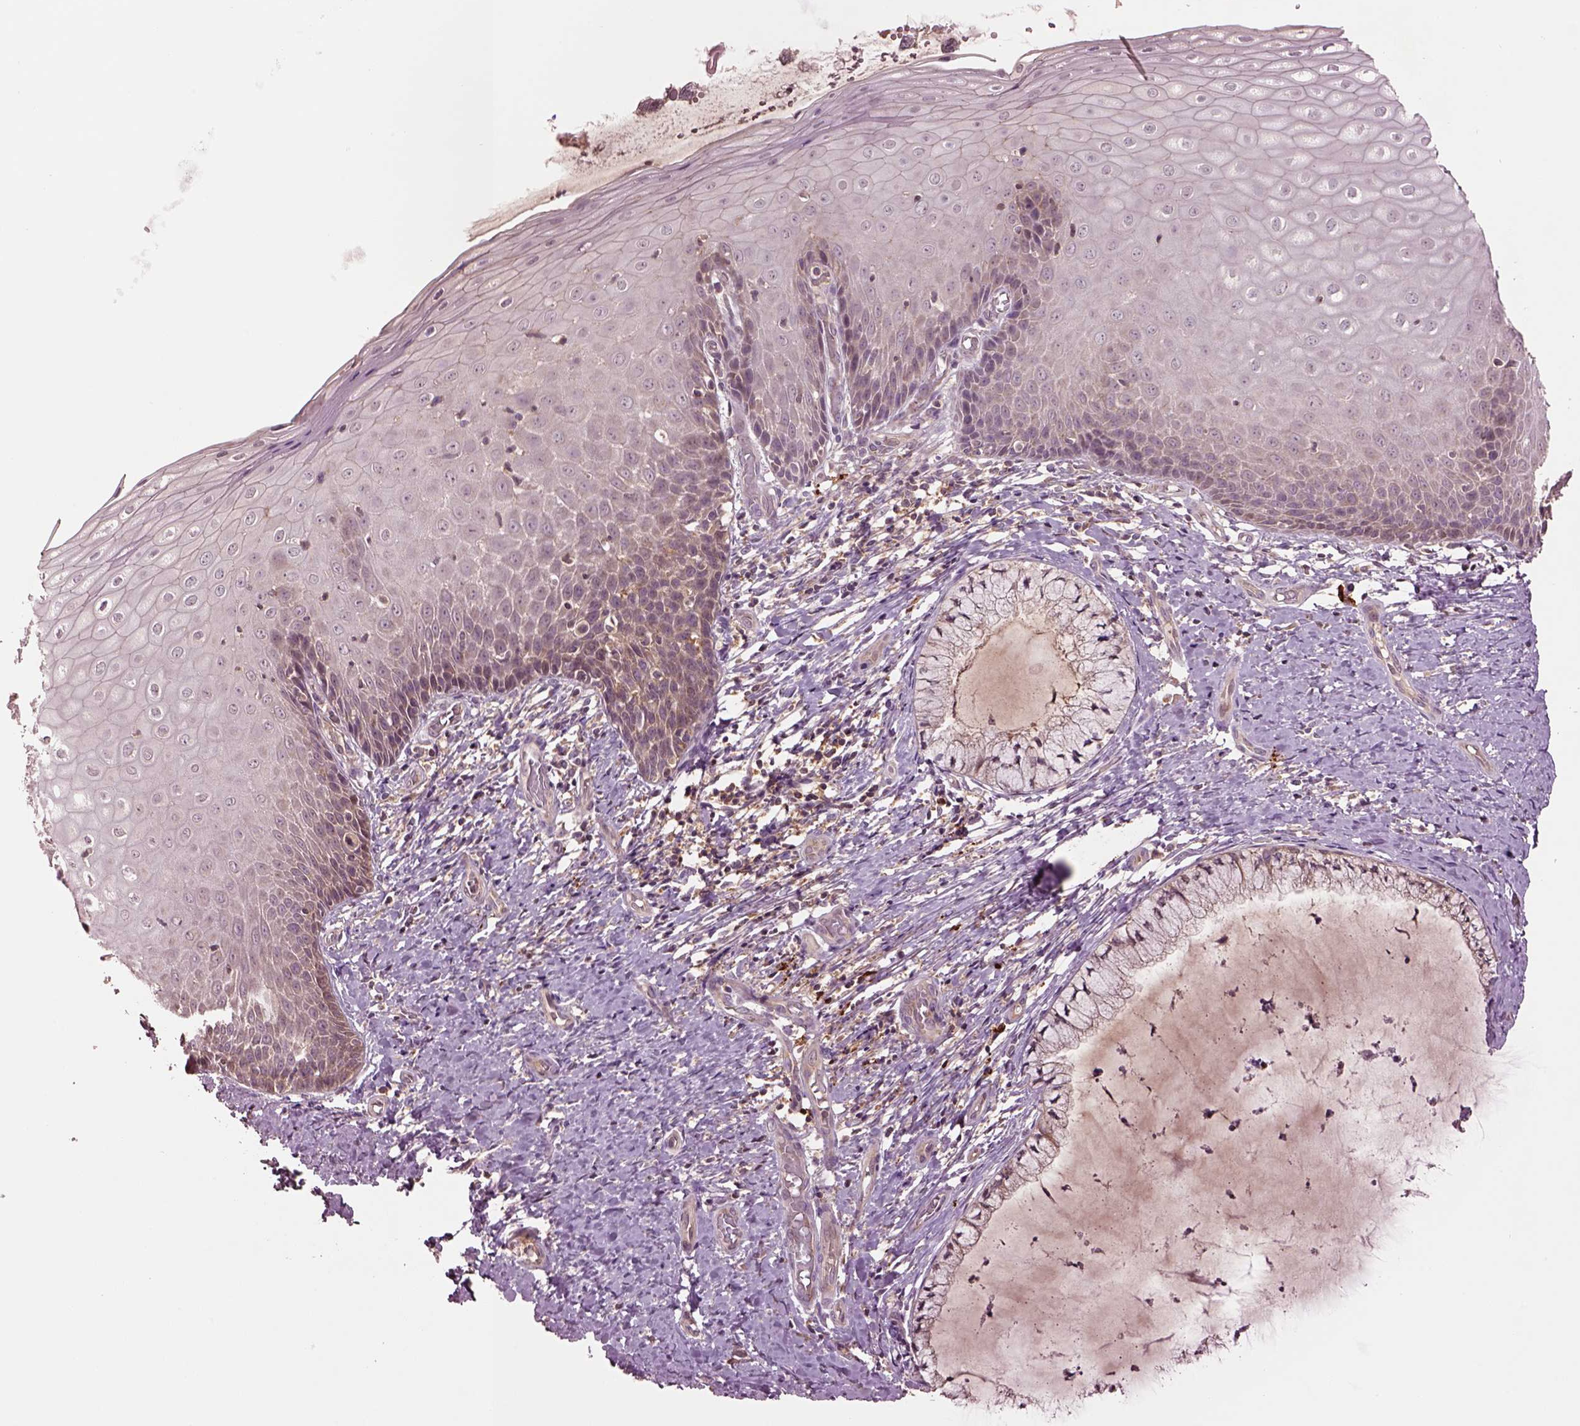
{"staining": {"intensity": "weak", "quantity": "25%-75%", "location": "cytoplasmic/membranous"}, "tissue": "cervix", "cell_type": "Glandular cells", "image_type": "normal", "snomed": [{"axis": "morphology", "description": "Normal tissue, NOS"}, {"axis": "topography", "description": "Cervix"}], "caption": "A histopathology image of cervix stained for a protein exhibits weak cytoplasmic/membranous brown staining in glandular cells. (Brightfield microscopy of DAB IHC at high magnification).", "gene": "MTHFS", "patient": {"sex": "female", "age": 37}}